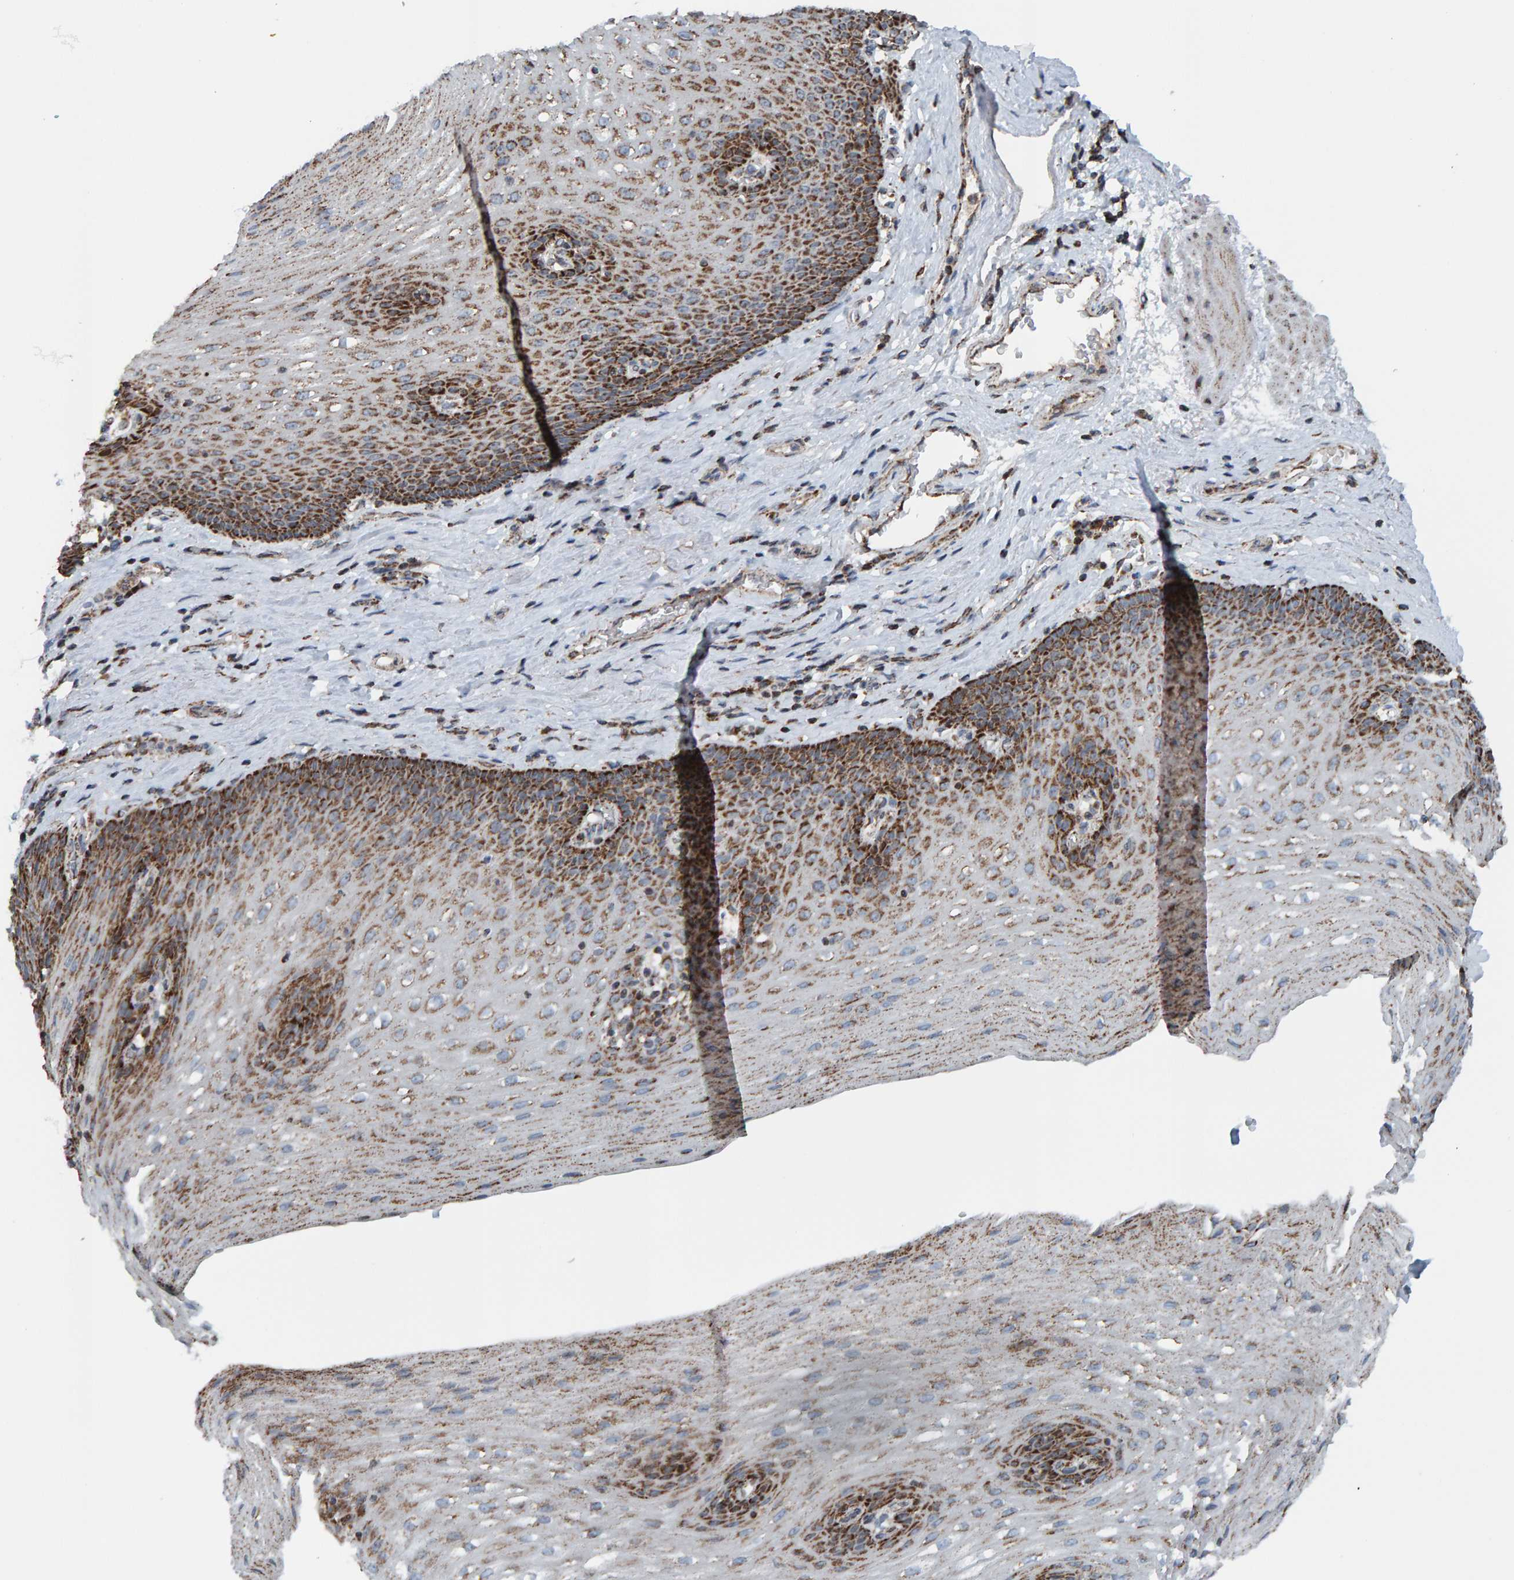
{"staining": {"intensity": "strong", "quantity": "25%-75%", "location": "cytoplasmic/membranous"}, "tissue": "esophagus", "cell_type": "Squamous epithelial cells", "image_type": "normal", "snomed": [{"axis": "morphology", "description": "Normal tissue, NOS"}, {"axis": "topography", "description": "Esophagus"}], "caption": "An image showing strong cytoplasmic/membranous staining in about 25%-75% of squamous epithelial cells in normal esophagus, as visualized by brown immunohistochemical staining.", "gene": "ZNF48", "patient": {"sex": "male", "age": 48}}